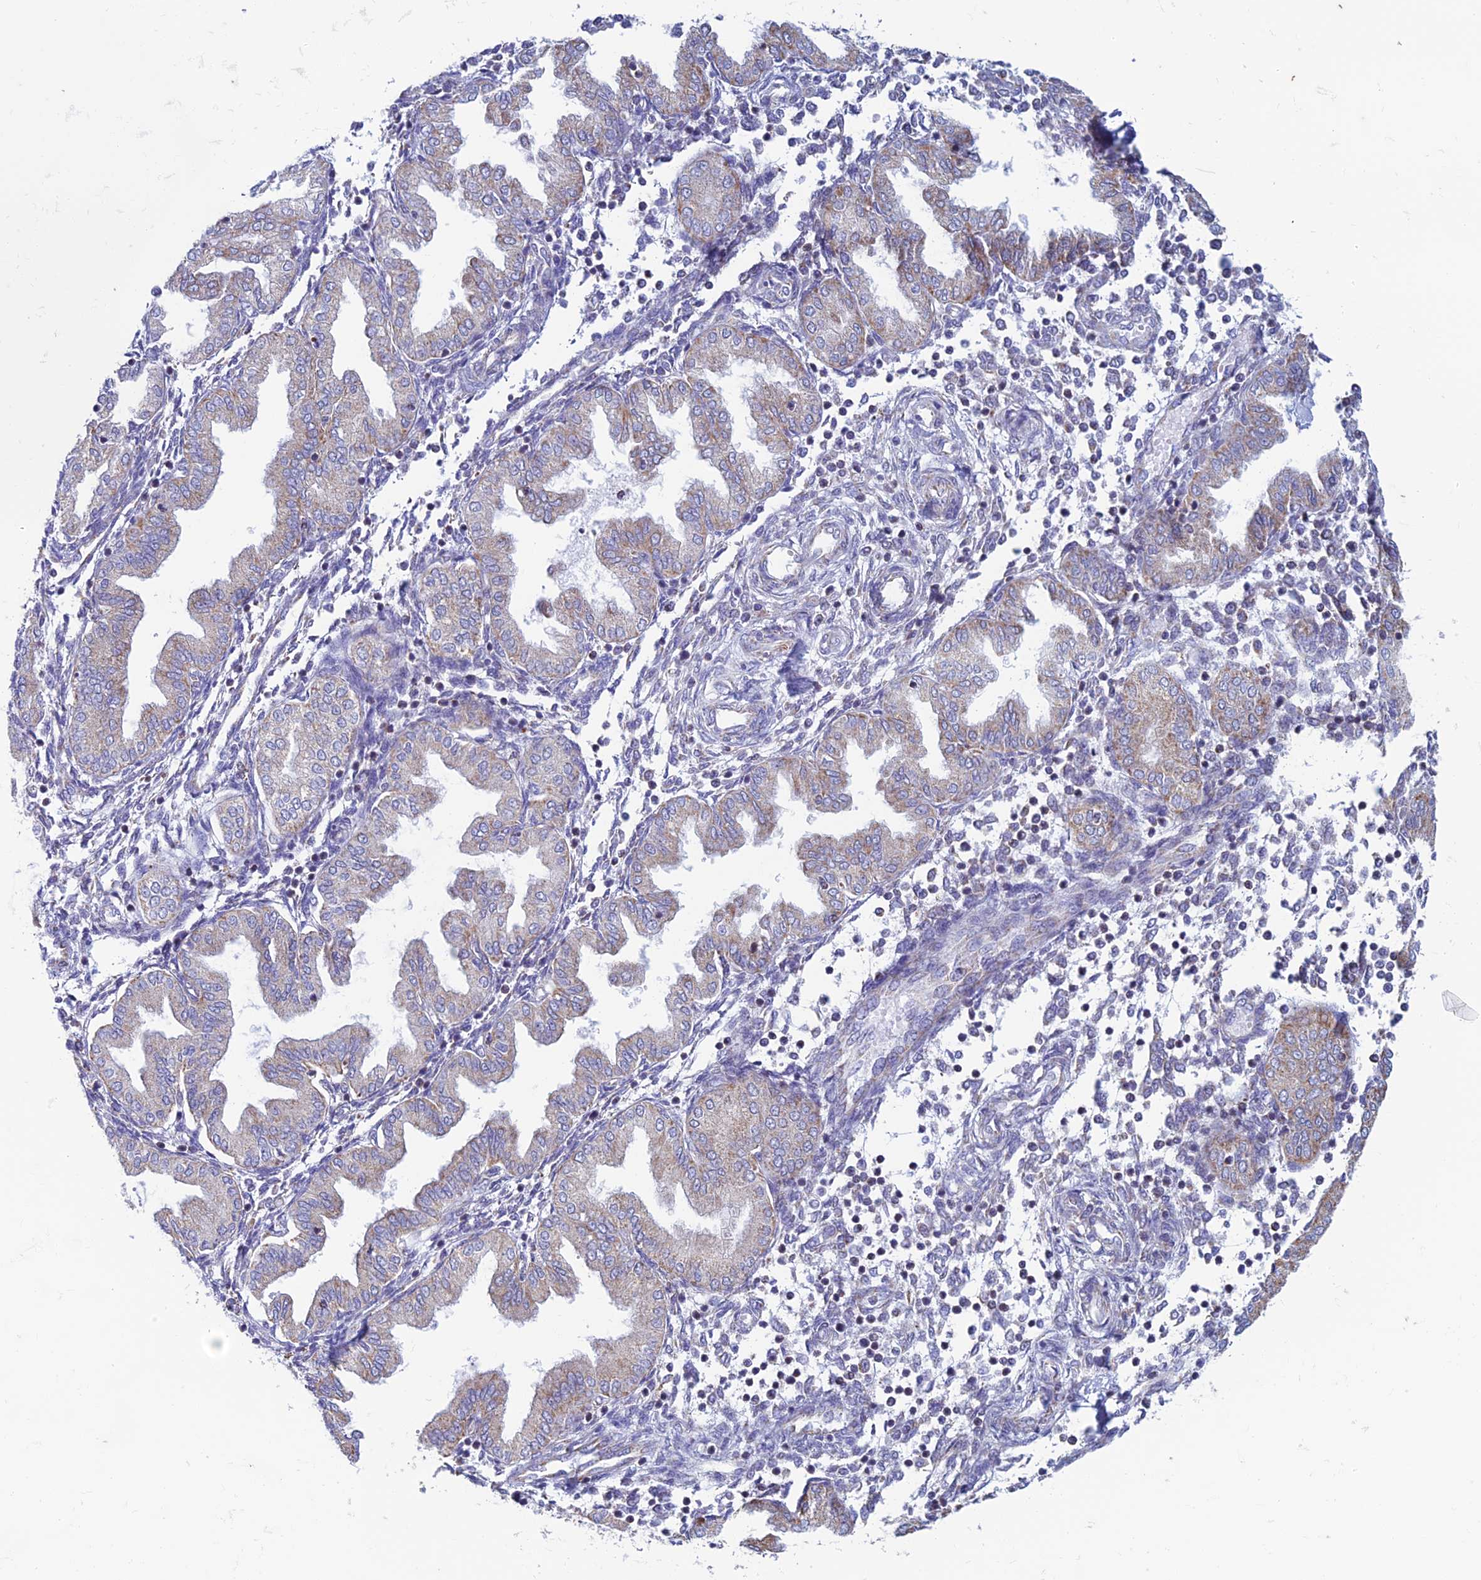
{"staining": {"intensity": "negative", "quantity": "none", "location": "none"}, "tissue": "endometrium", "cell_type": "Cells in endometrial stroma", "image_type": "normal", "snomed": [{"axis": "morphology", "description": "Normal tissue, NOS"}, {"axis": "topography", "description": "Endometrium"}], "caption": "The histopathology image shows no staining of cells in endometrial stroma in unremarkable endometrium.", "gene": "ZNG1A", "patient": {"sex": "female", "age": 53}}